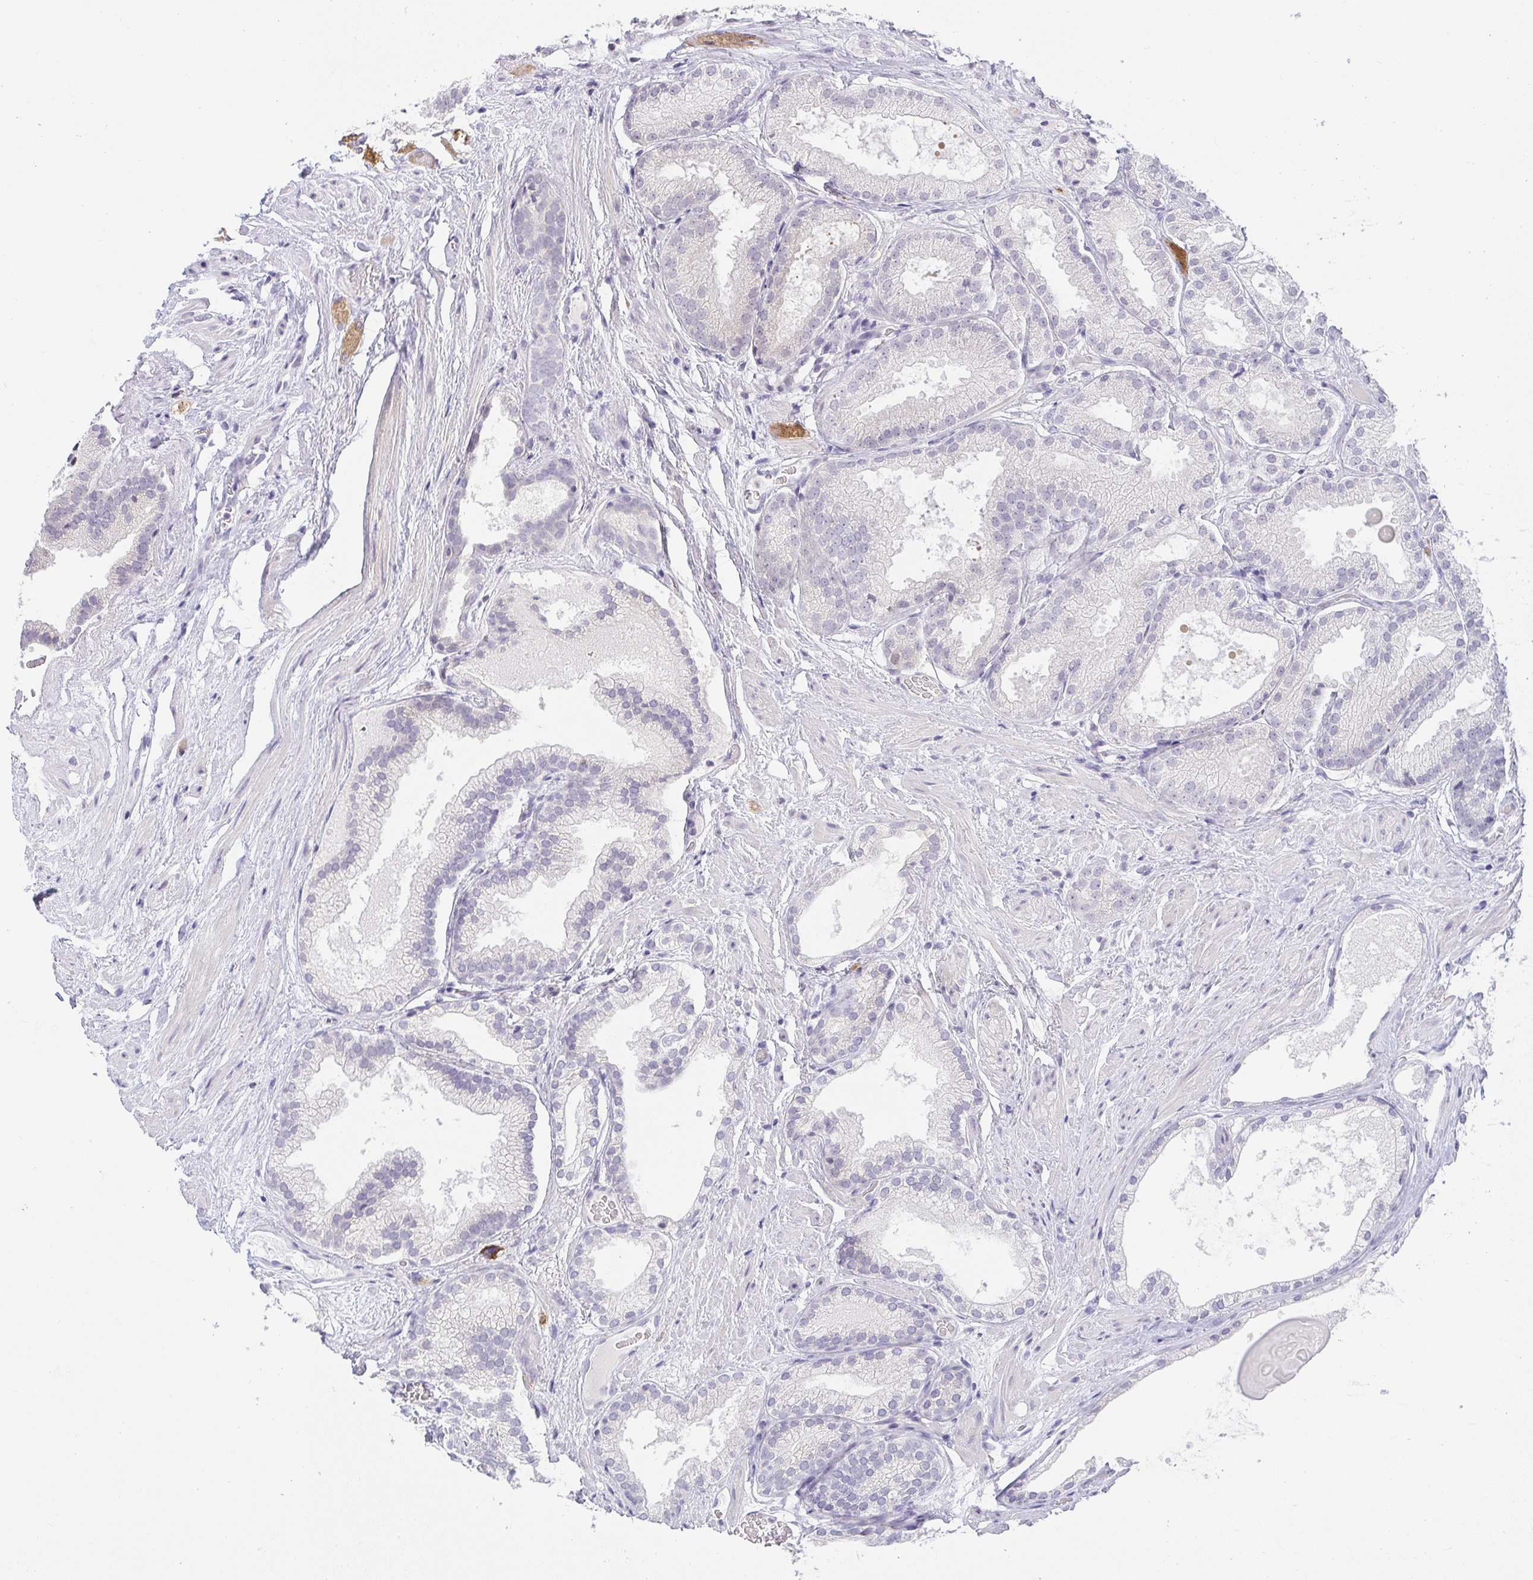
{"staining": {"intensity": "negative", "quantity": "none", "location": "none"}, "tissue": "prostate cancer", "cell_type": "Tumor cells", "image_type": "cancer", "snomed": [{"axis": "morphology", "description": "Adenocarcinoma, High grade"}, {"axis": "topography", "description": "Prostate"}], "caption": "Micrograph shows no protein staining in tumor cells of prostate cancer tissue.", "gene": "CACNA1S", "patient": {"sex": "male", "age": 68}}